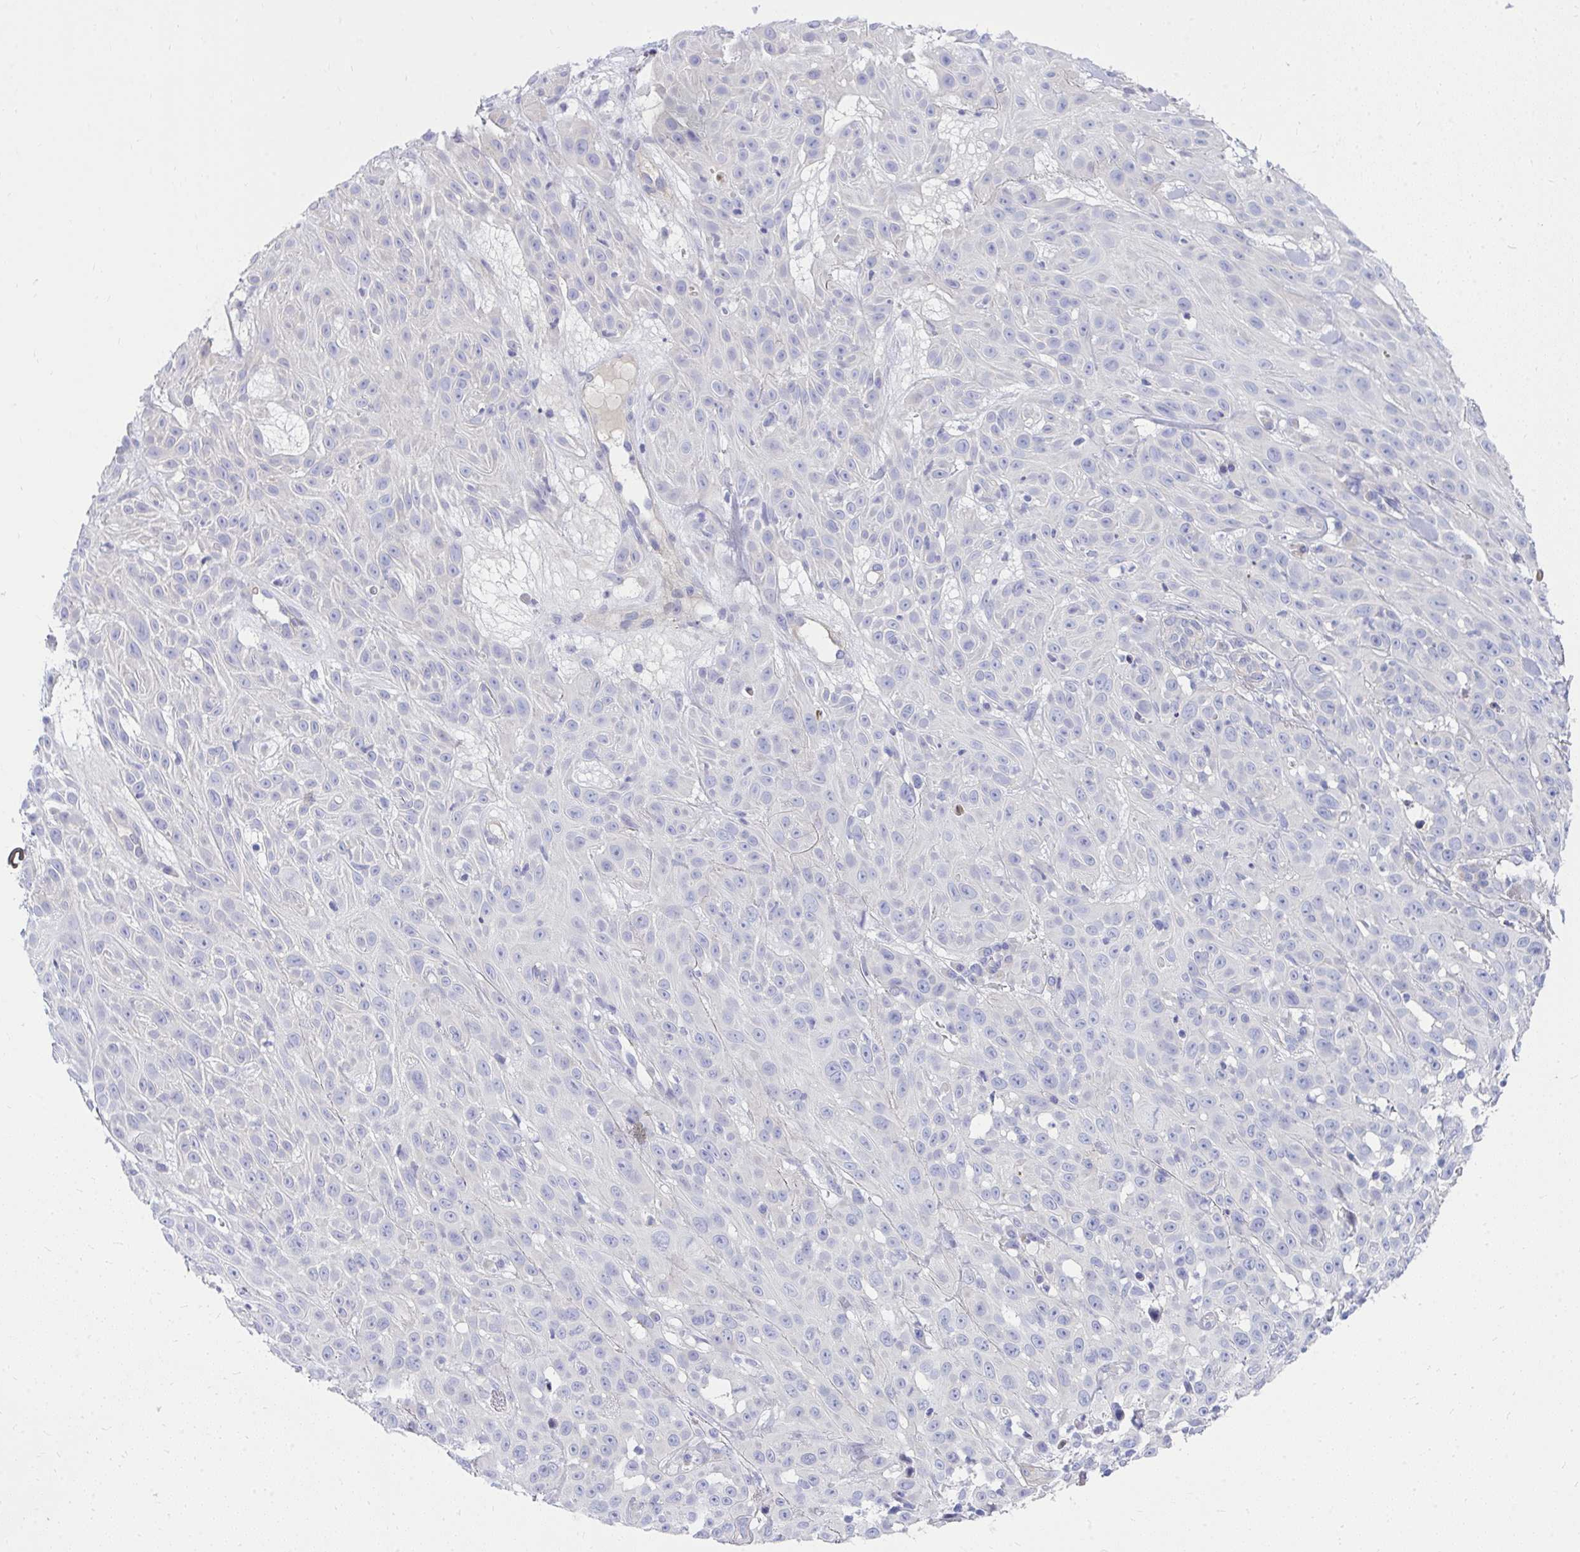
{"staining": {"intensity": "negative", "quantity": "none", "location": "none"}, "tissue": "skin cancer", "cell_type": "Tumor cells", "image_type": "cancer", "snomed": [{"axis": "morphology", "description": "Squamous cell carcinoma, NOS"}, {"axis": "topography", "description": "Skin"}], "caption": "This photomicrograph is of skin cancer (squamous cell carcinoma) stained with immunohistochemistry (IHC) to label a protein in brown with the nuclei are counter-stained blue. There is no expression in tumor cells.", "gene": "LRRC36", "patient": {"sex": "male", "age": 82}}